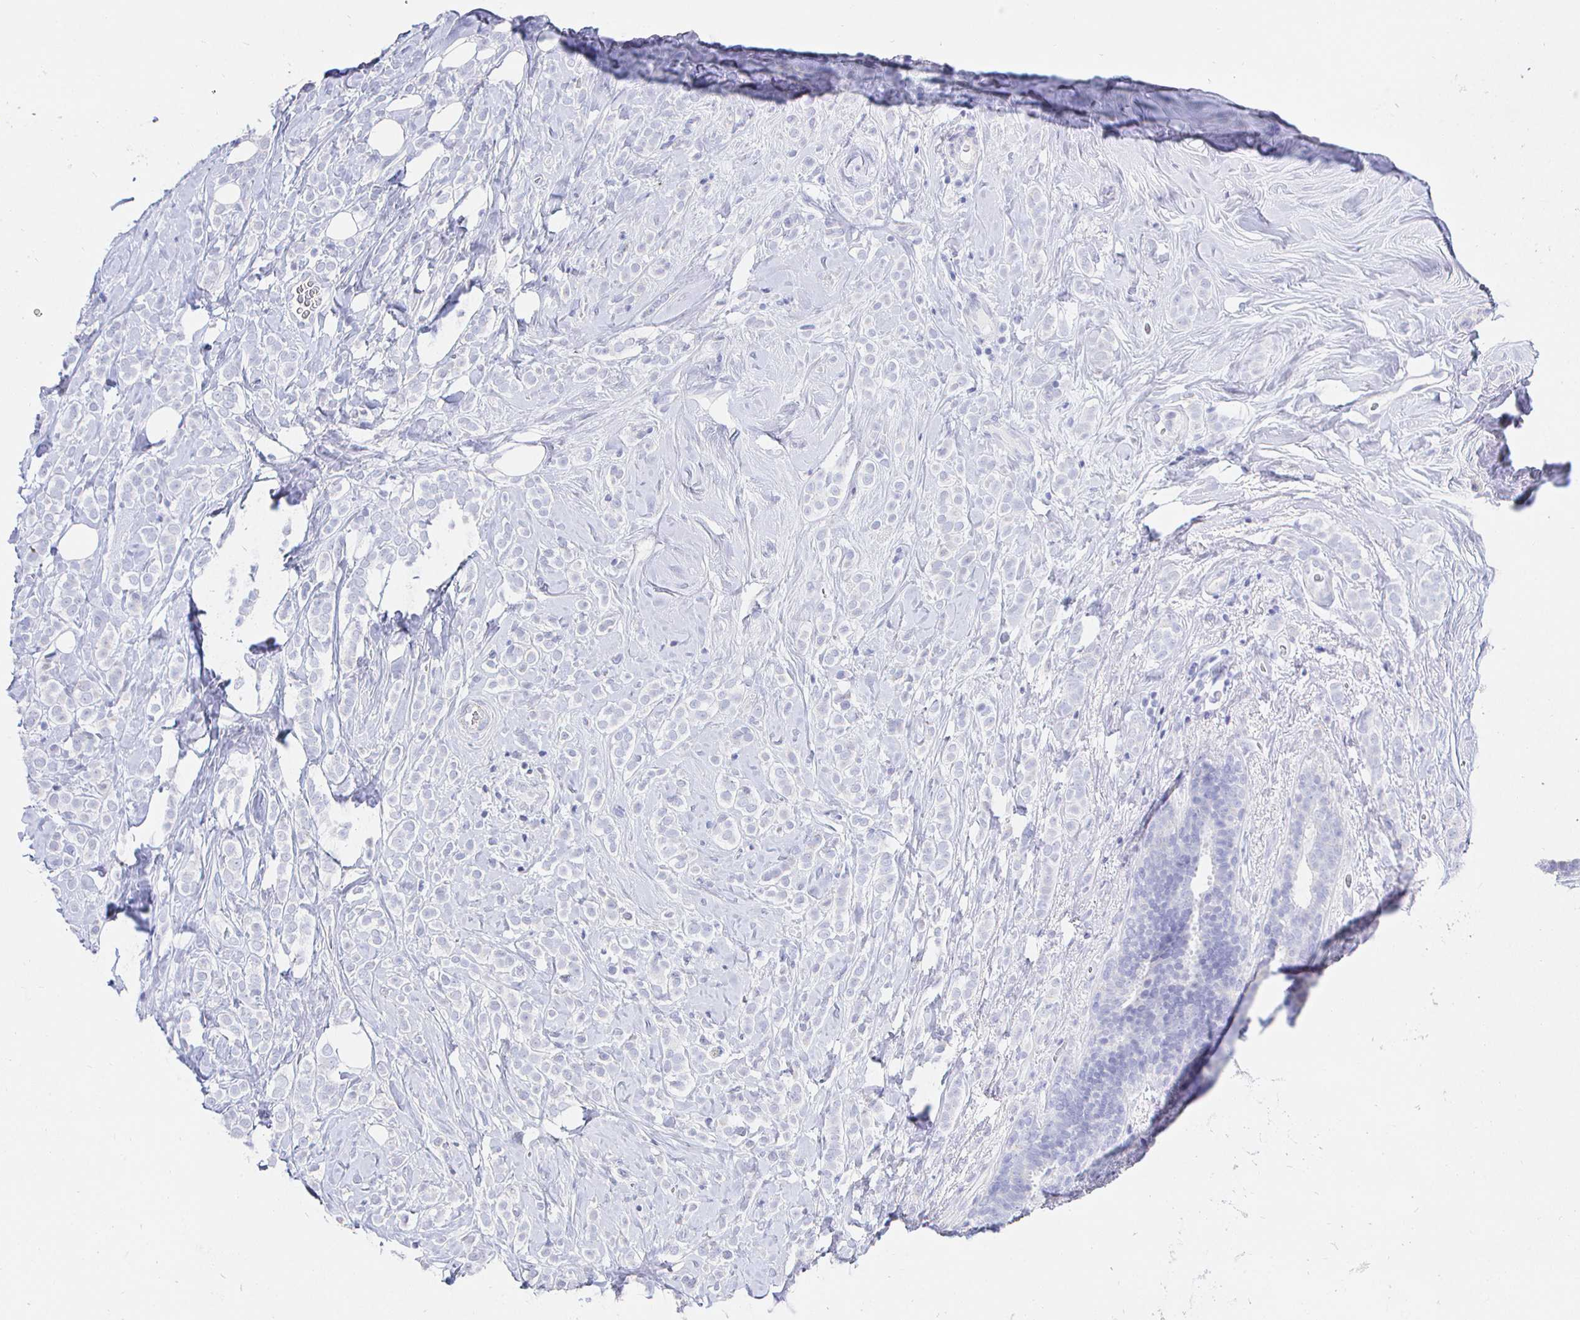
{"staining": {"intensity": "negative", "quantity": "none", "location": "none"}, "tissue": "breast cancer", "cell_type": "Tumor cells", "image_type": "cancer", "snomed": [{"axis": "morphology", "description": "Lobular carcinoma"}, {"axis": "topography", "description": "Breast"}], "caption": "Human breast cancer stained for a protein using immunohistochemistry exhibits no expression in tumor cells.", "gene": "CR2", "patient": {"sex": "female", "age": 49}}